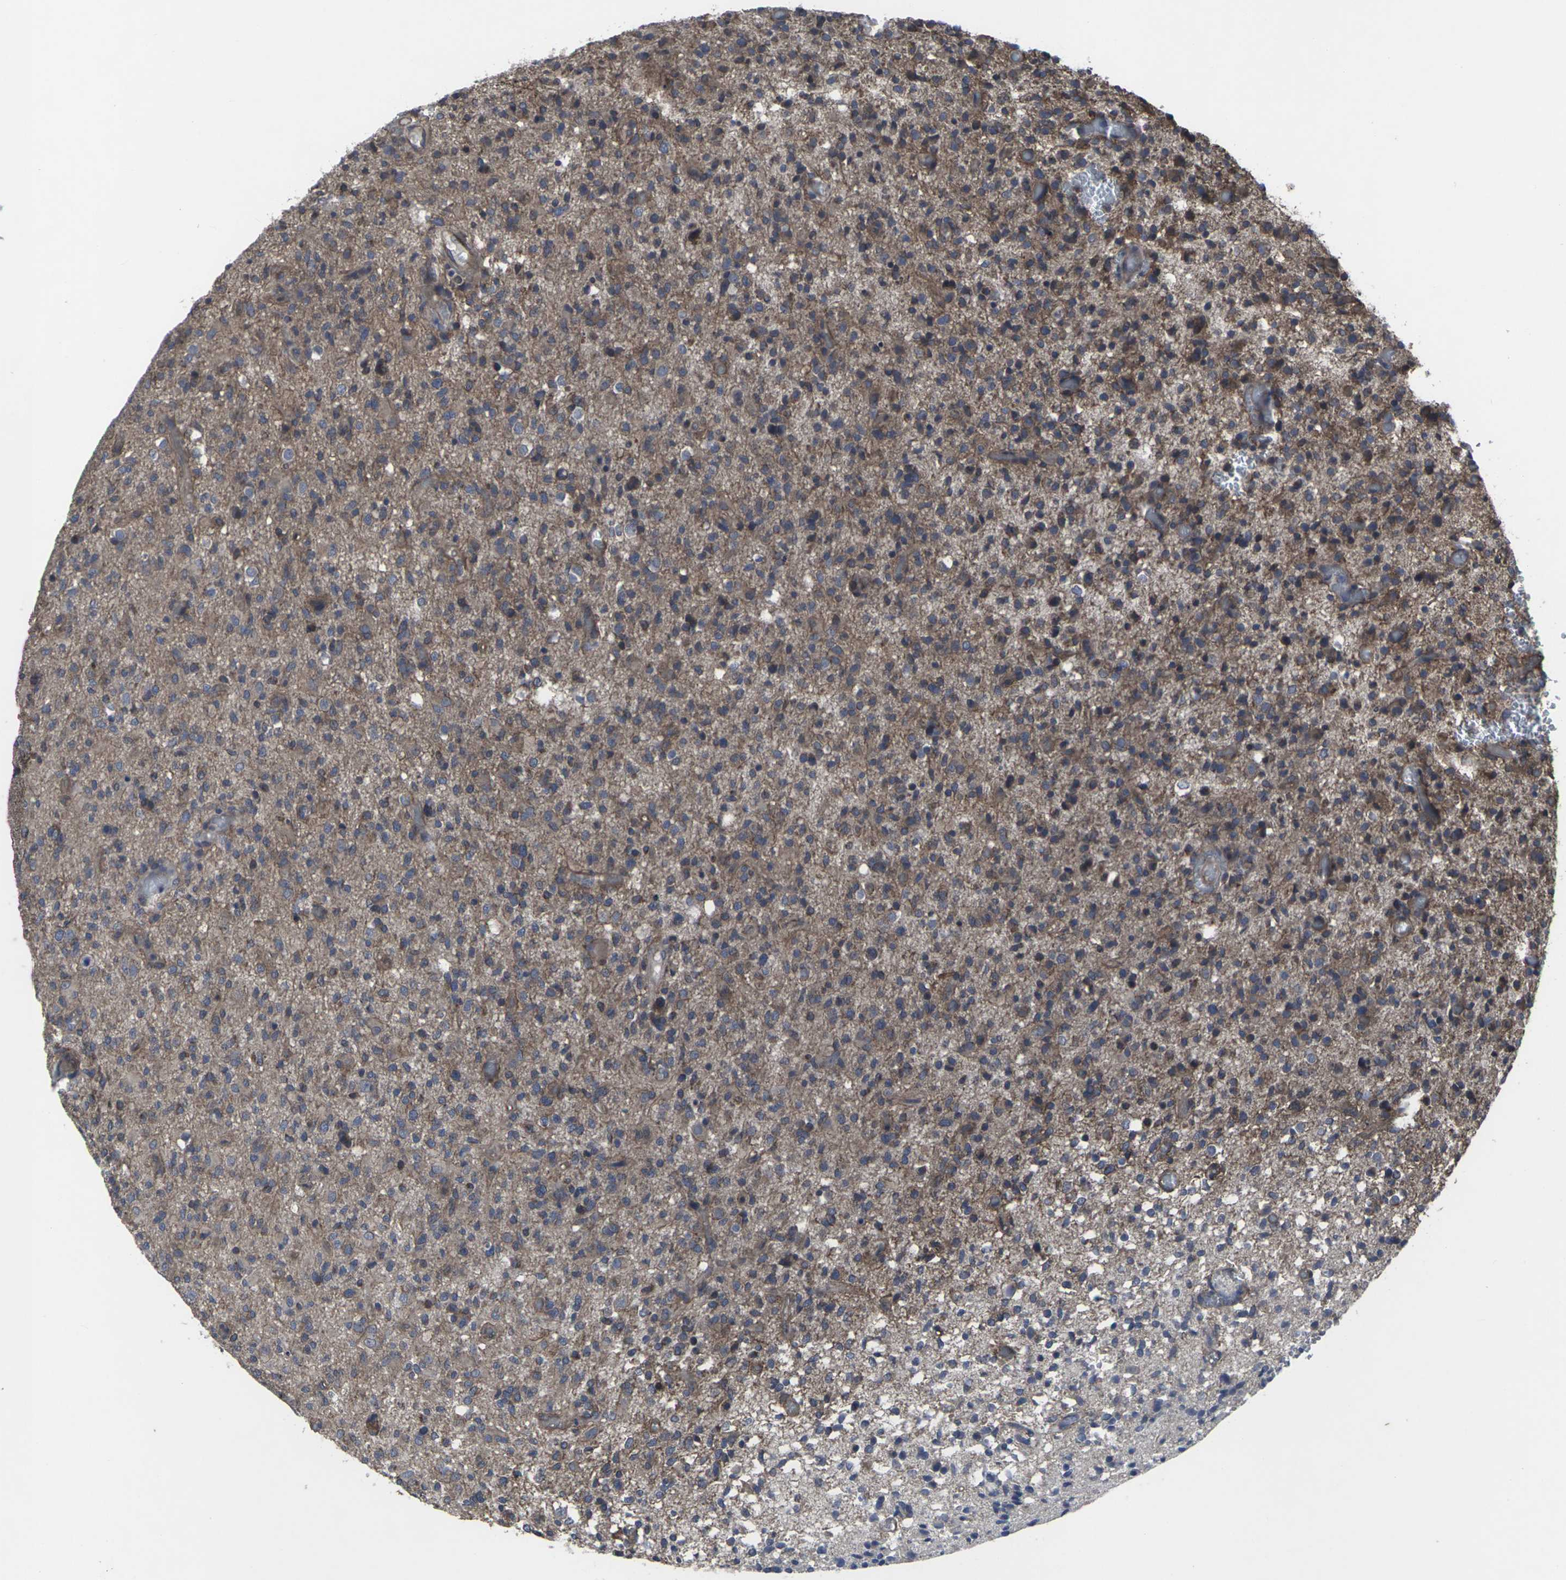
{"staining": {"intensity": "moderate", "quantity": ">75%", "location": "cytoplasmic/membranous"}, "tissue": "glioma", "cell_type": "Tumor cells", "image_type": "cancer", "snomed": [{"axis": "morphology", "description": "Glioma, malignant, High grade"}, {"axis": "topography", "description": "Brain"}], "caption": "Brown immunohistochemical staining in malignant glioma (high-grade) demonstrates moderate cytoplasmic/membranous expression in approximately >75% of tumor cells.", "gene": "MAPKAPK2", "patient": {"sex": "male", "age": 71}}